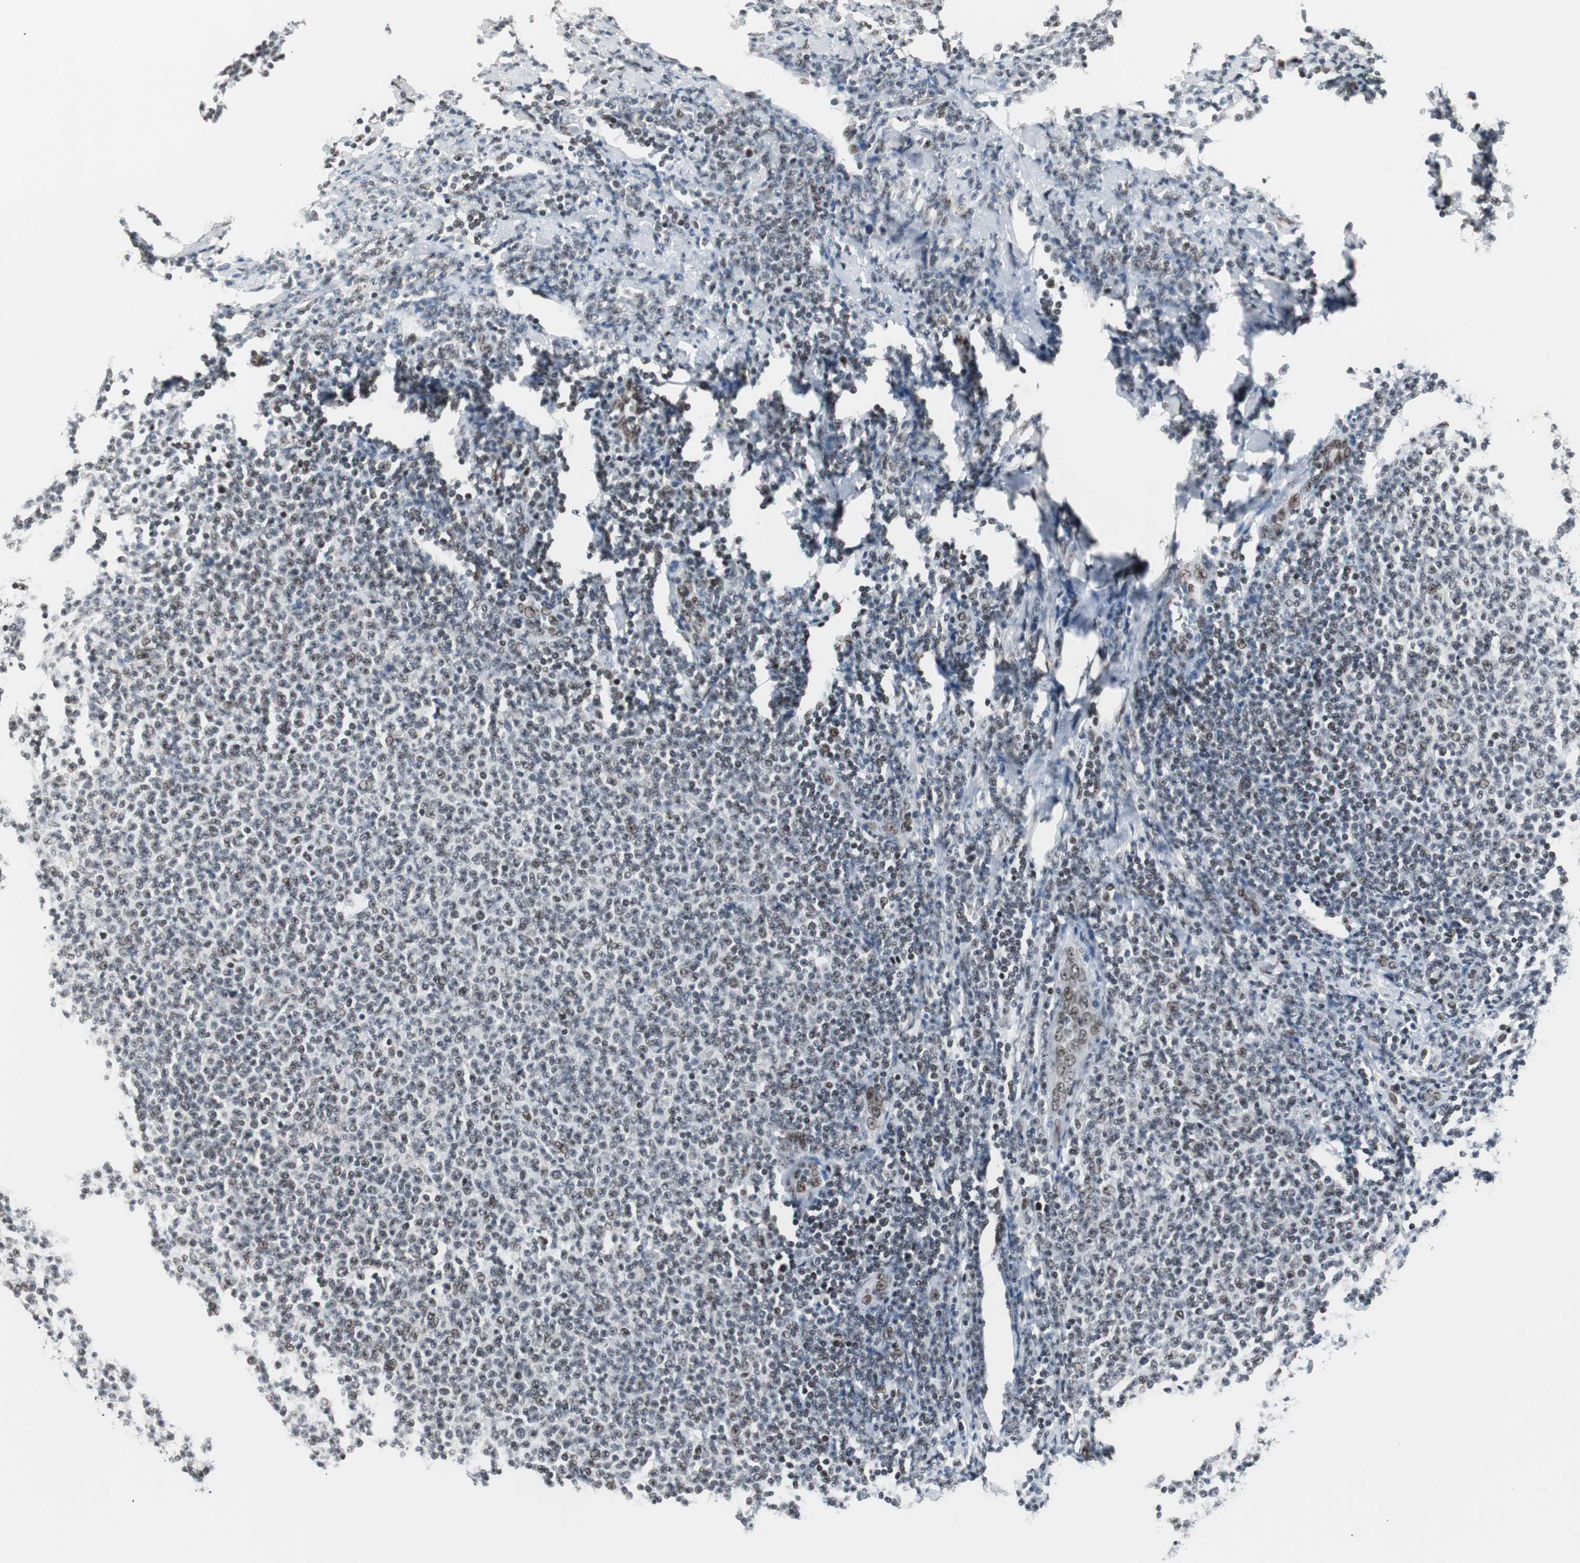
{"staining": {"intensity": "weak", "quantity": ">75%", "location": "nuclear"}, "tissue": "lymphoma", "cell_type": "Tumor cells", "image_type": "cancer", "snomed": [{"axis": "morphology", "description": "Malignant lymphoma, non-Hodgkin's type, Low grade"}, {"axis": "topography", "description": "Lymph node"}], "caption": "Protein expression by immunohistochemistry (IHC) reveals weak nuclear staining in approximately >75% of tumor cells in malignant lymphoma, non-Hodgkin's type (low-grade).", "gene": "XRCC1", "patient": {"sex": "male", "age": 66}}